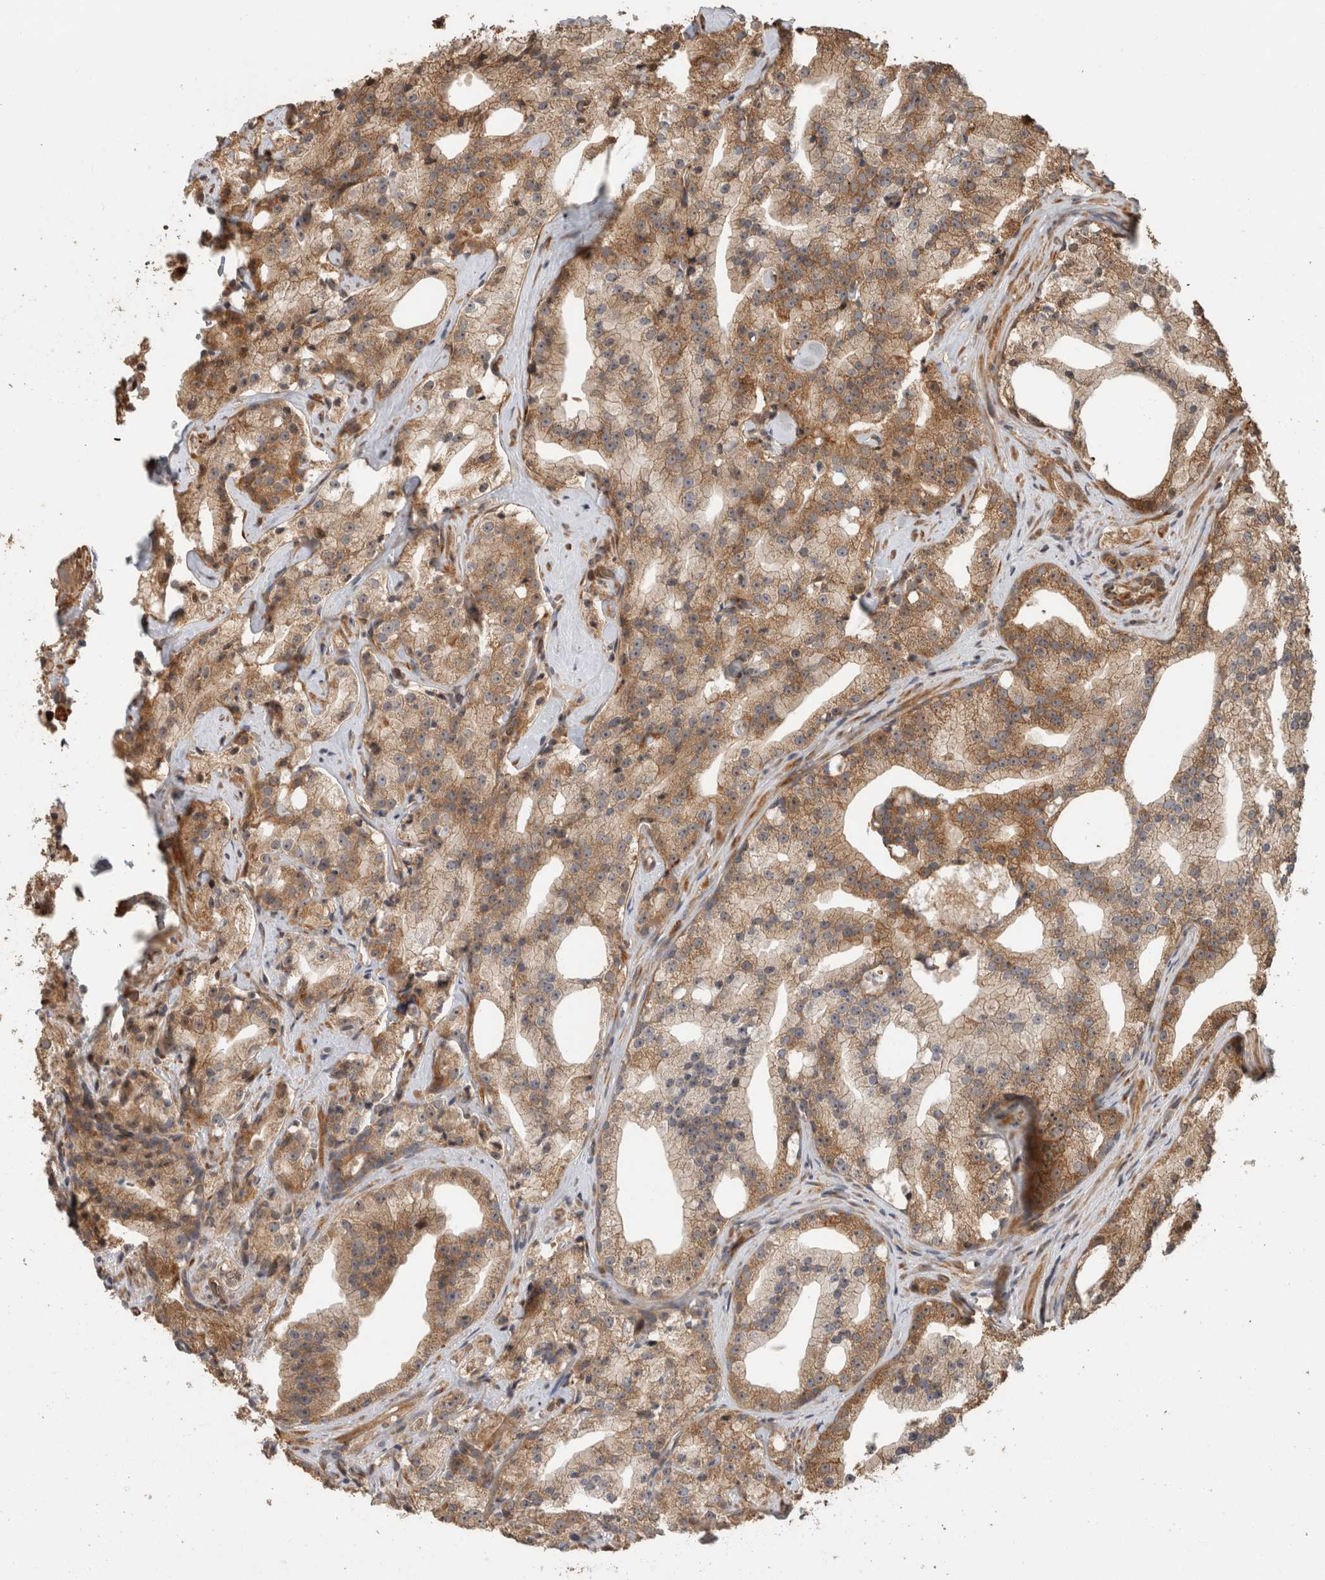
{"staining": {"intensity": "moderate", "quantity": ">75%", "location": "cytoplasmic/membranous"}, "tissue": "prostate cancer", "cell_type": "Tumor cells", "image_type": "cancer", "snomed": [{"axis": "morphology", "description": "Adenocarcinoma, High grade"}, {"axis": "topography", "description": "Prostate"}], "caption": "Prostate cancer stained with a protein marker demonstrates moderate staining in tumor cells.", "gene": "PCDHB15", "patient": {"sex": "male", "age": 64}}